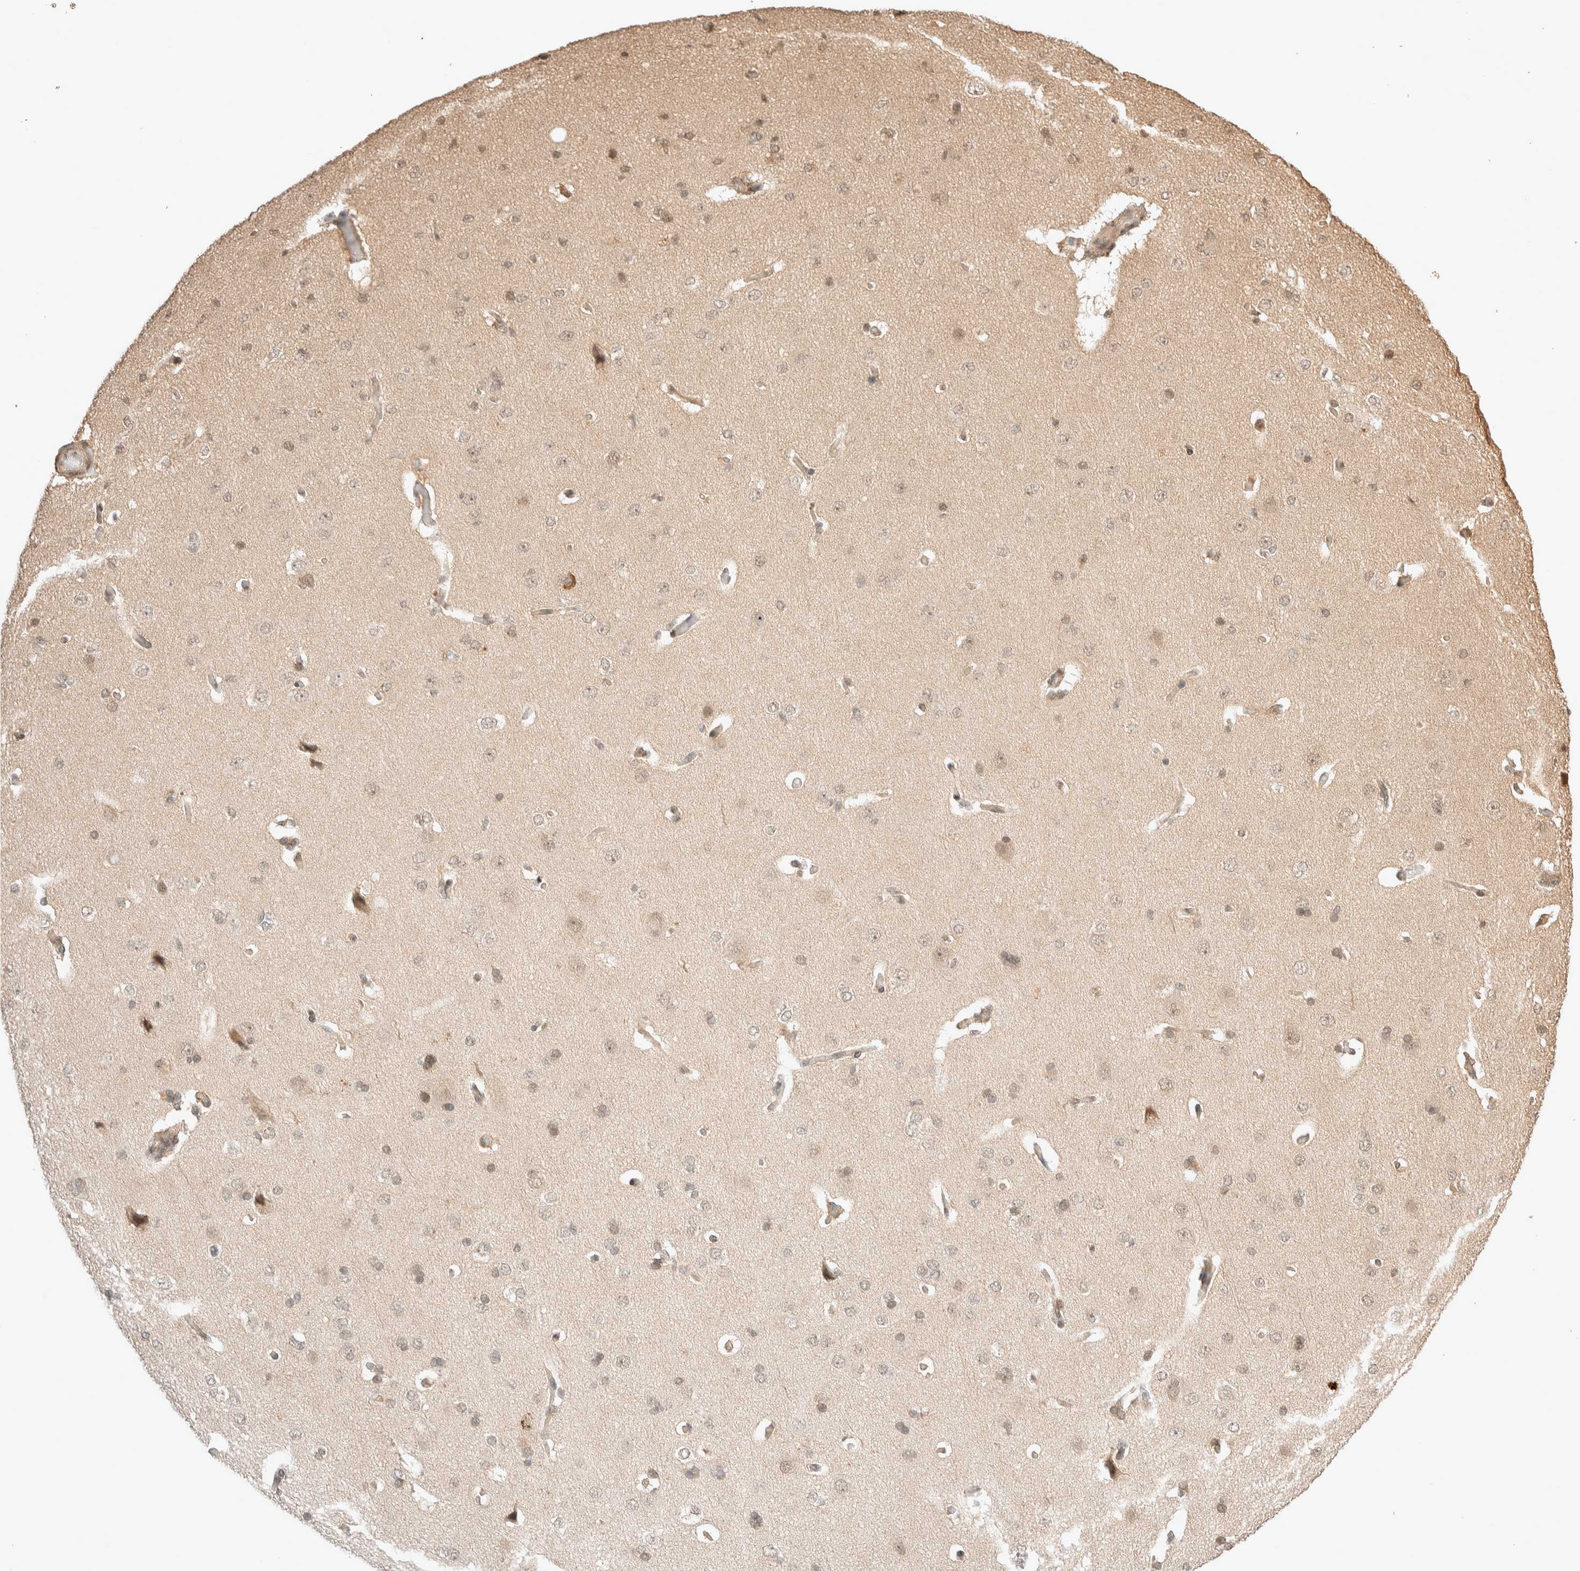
{"staining": {"intensity": "weak", "quantity": "25%-75%", "location": "cytoplasmic/membranous,nuclear"}, "tissue": "cerebral cortex", "cell_type": "Endothelial cells", "image_type": "normal", "snomed": [{"axis": "morphology", "description": "Normal tissue, NOS"}, {"axis": "topography", "description": "Cerebral cortex"}], "caption": "High-power microscopy captured an immunohistochemistry (IHC) photomicrograph of unremarkable cerebral cortex, revealing weak cytoplasmic/membranous,nuclear expression in about 25%-75% of endothelial cells.", "gene": "THRA", "patient": {"sex": "male", "age": 62}}